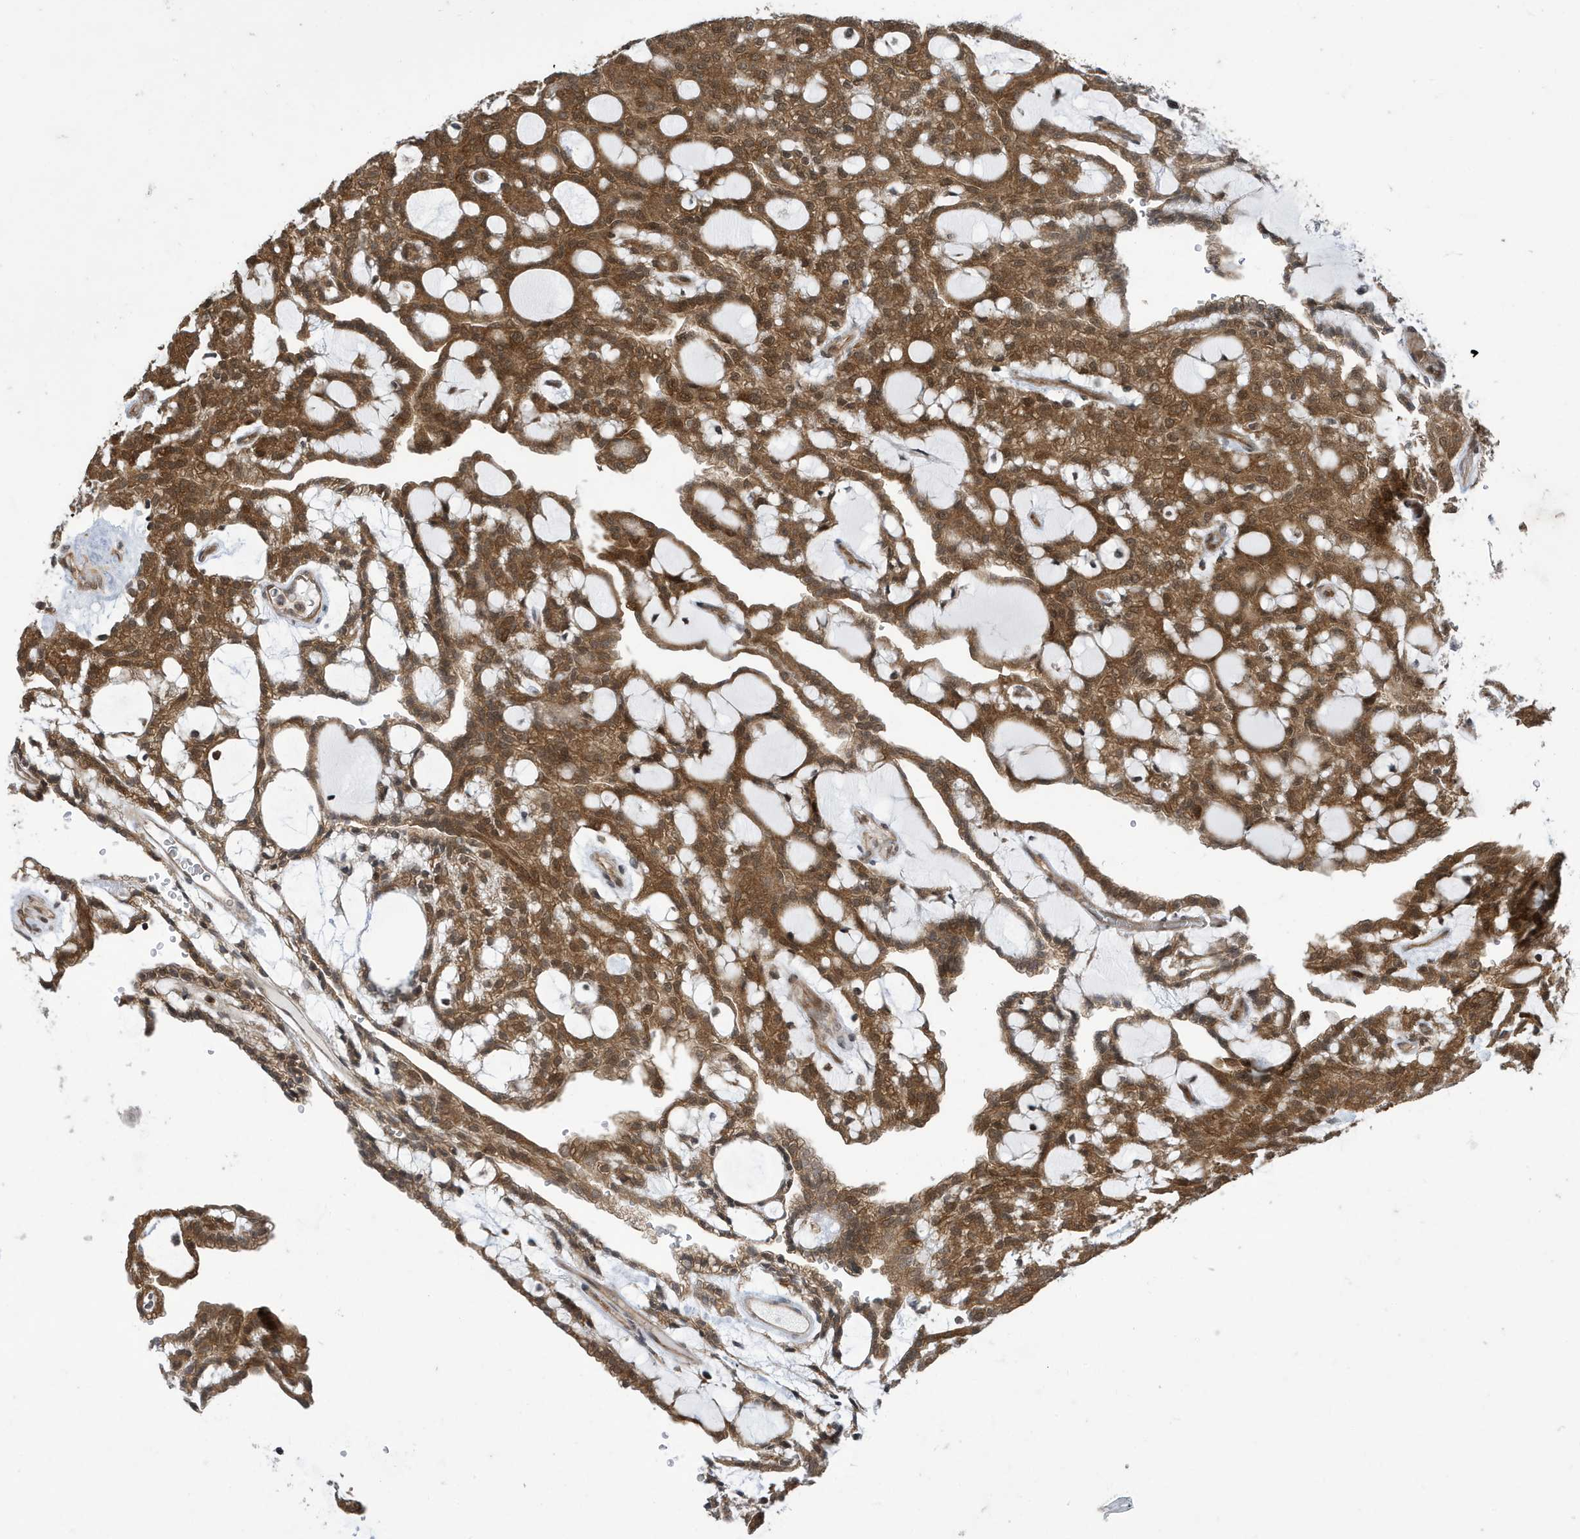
{"staining": {"intensity": "moderate", "quantity": ">75%", "location": "cytoplasmic/membranous,nuclear"}, "tissue": "renal cancer", "cell_type": "Tumor cells", "image_type": "cancer", "snomed": [{"axis": "morphology", "description": "Adenocarcinoma, NOS"}, {"axis": "topography", "description": "Kidney"}], "caption": "DAB (3,3'-diaminobenzidine) immunohistochemical staining of renal cancer (adenocarcinoma) exhibits moderate cytoplasmic/membranous and nuclear protein positivity in about >75% of tumor cells.", "gene": "UBQLN1", "patient": {"sex": "male", "age": 63}}